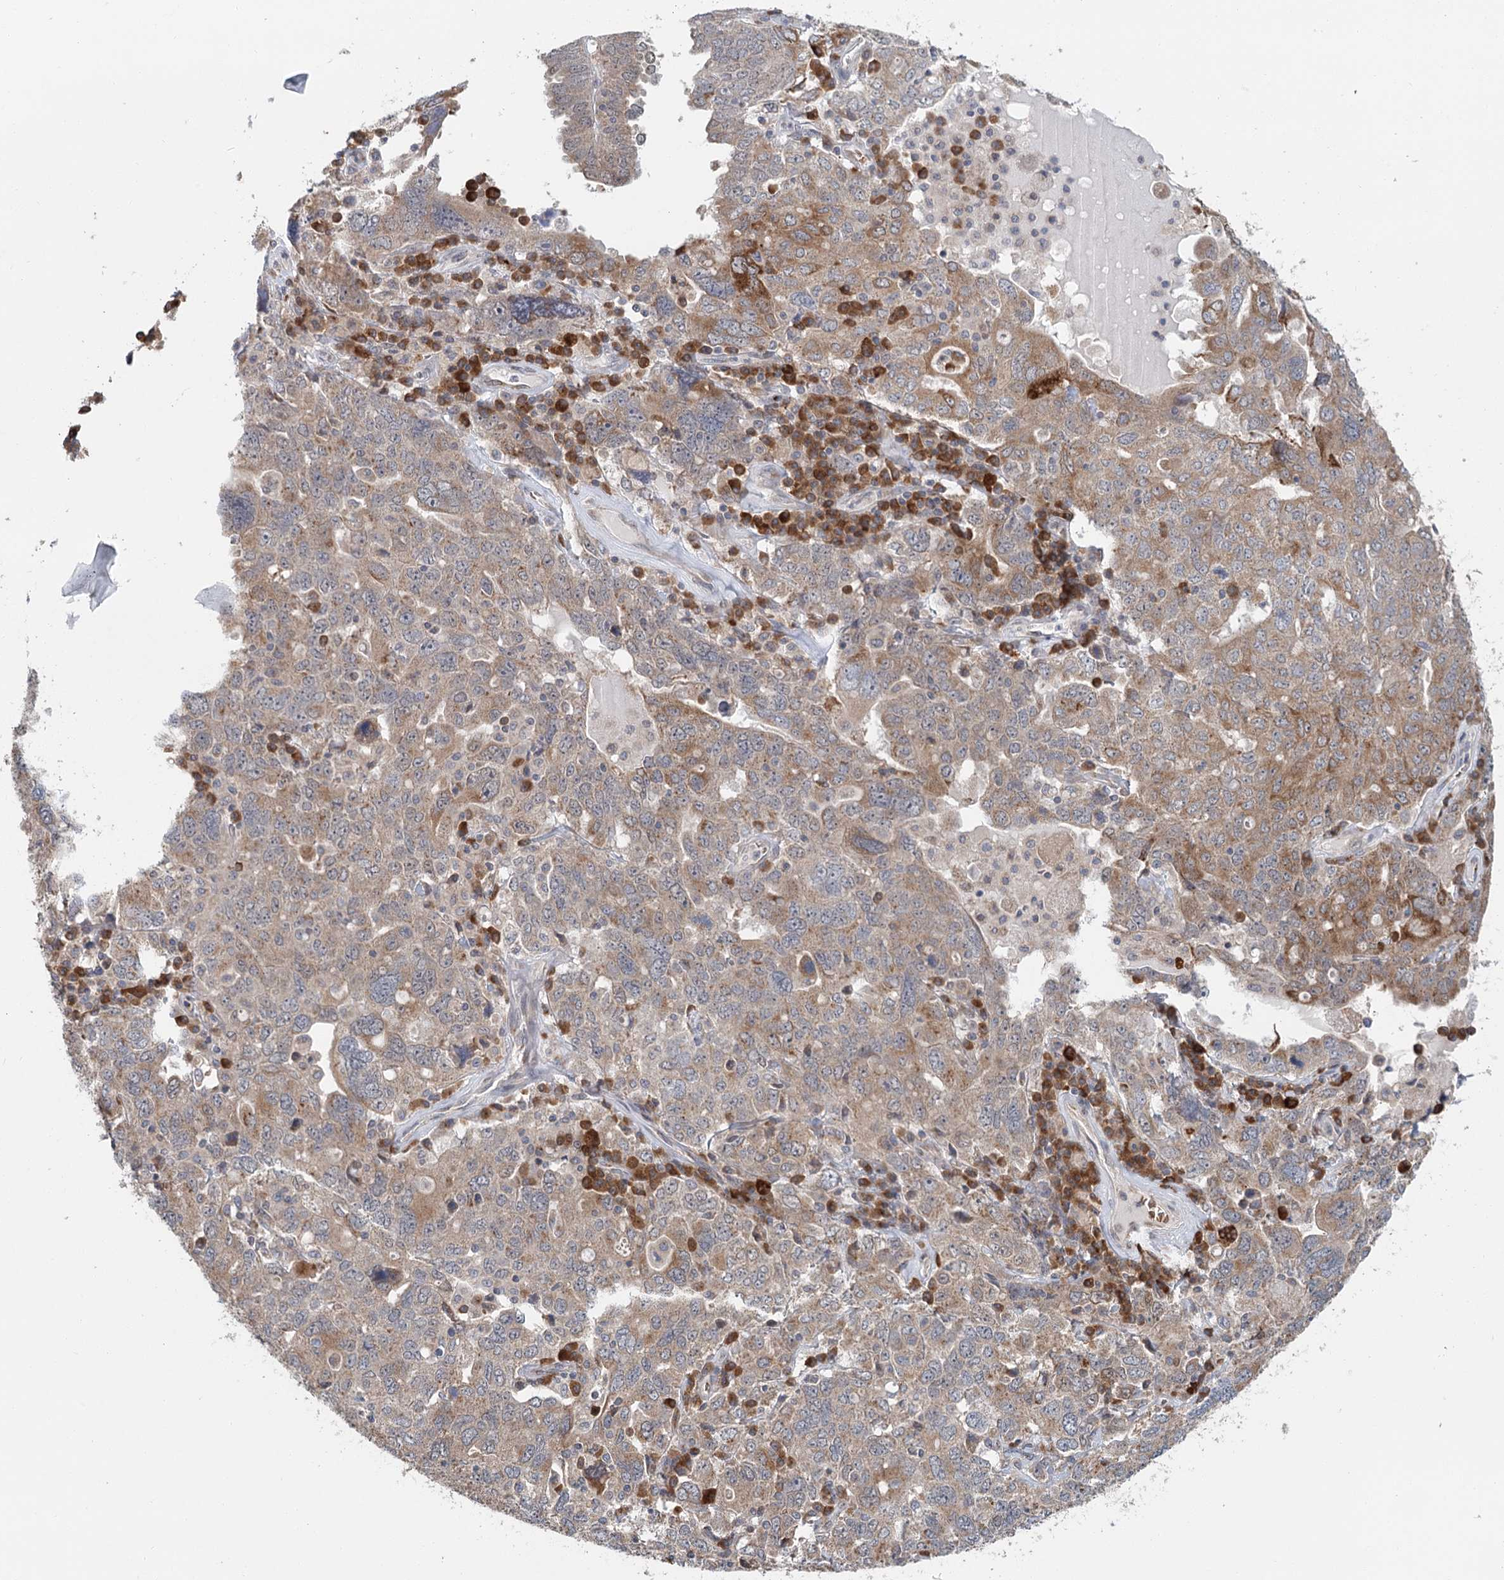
{"staining": {"intensity": "moderate", "quantity": "25%-75%", "location": "cytoplasmic/membranous"}, "tissue": "ovarian cancer", "cell_type": "Tumor cells", "image_type": "cancer", "snomed": [{"axis": "morphology", "description": "Carcinoma, endometroid"}, {"axis": "topography", "description": "Ovary"}], "caption": "Endometroid carcinoma (ovarian) stained with a protein marker reveals moderate staining in tumor cells.", "gene": "ADK", "patient": {"sex": "female", "age": 62}}